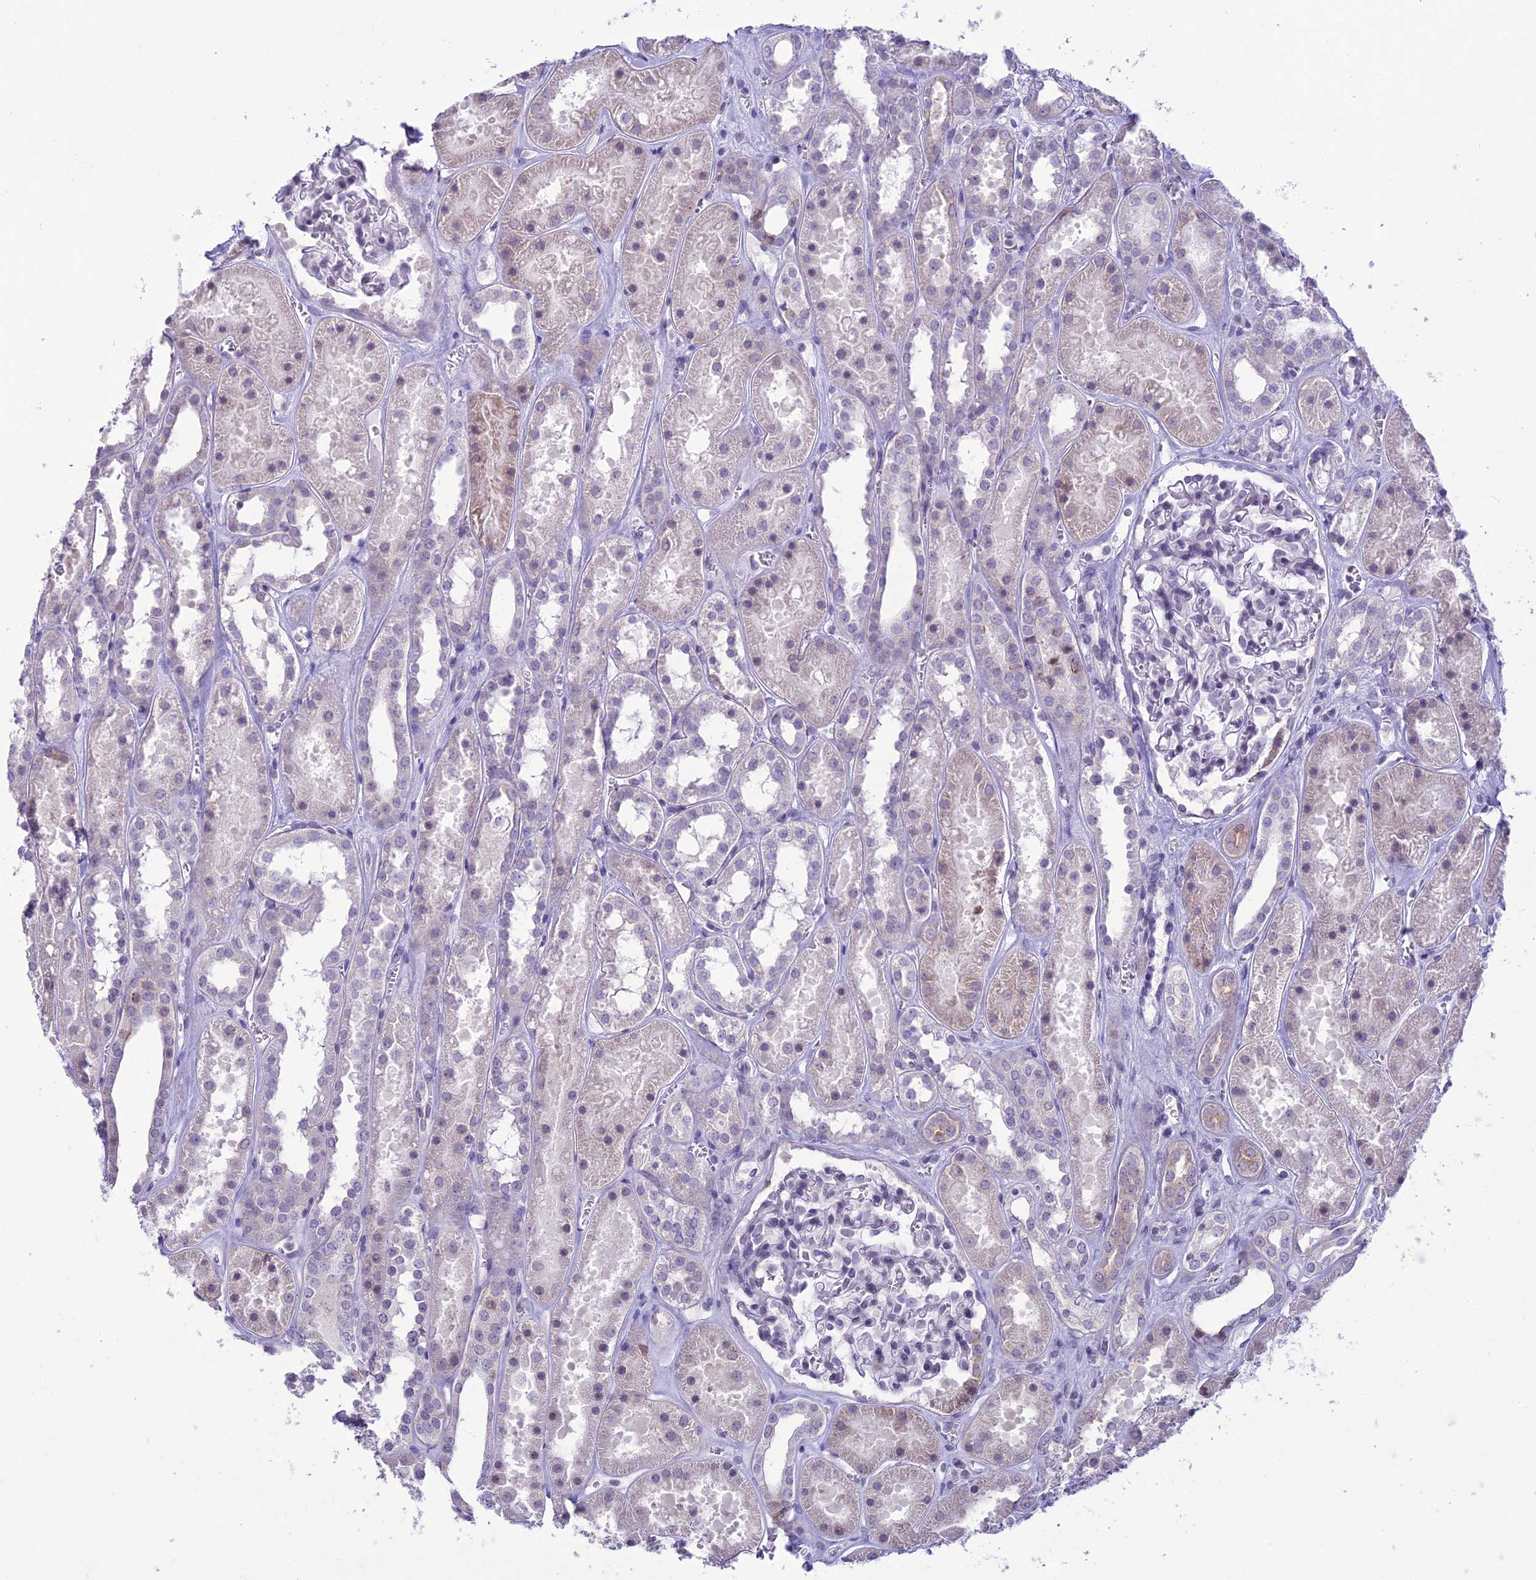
{"staining": {"intensity": "negative", "quantity": "none", "location": "none"}, "tissue": "kidney", "cell_type": "Cells in glomeruli", "image_type": "normal", "snomed": [{"axis": "morphology", "description": "Normal tissue, NOS"}, {"axis": "topography", "description": "Kidney"}], "caption": "IHC image of unremarkable human kidney stained for a protein (brown), which exhibits no expression in cells in glomeruli.", "gene": "RPS26", "patient": {"sex": "female", "age": 41}}